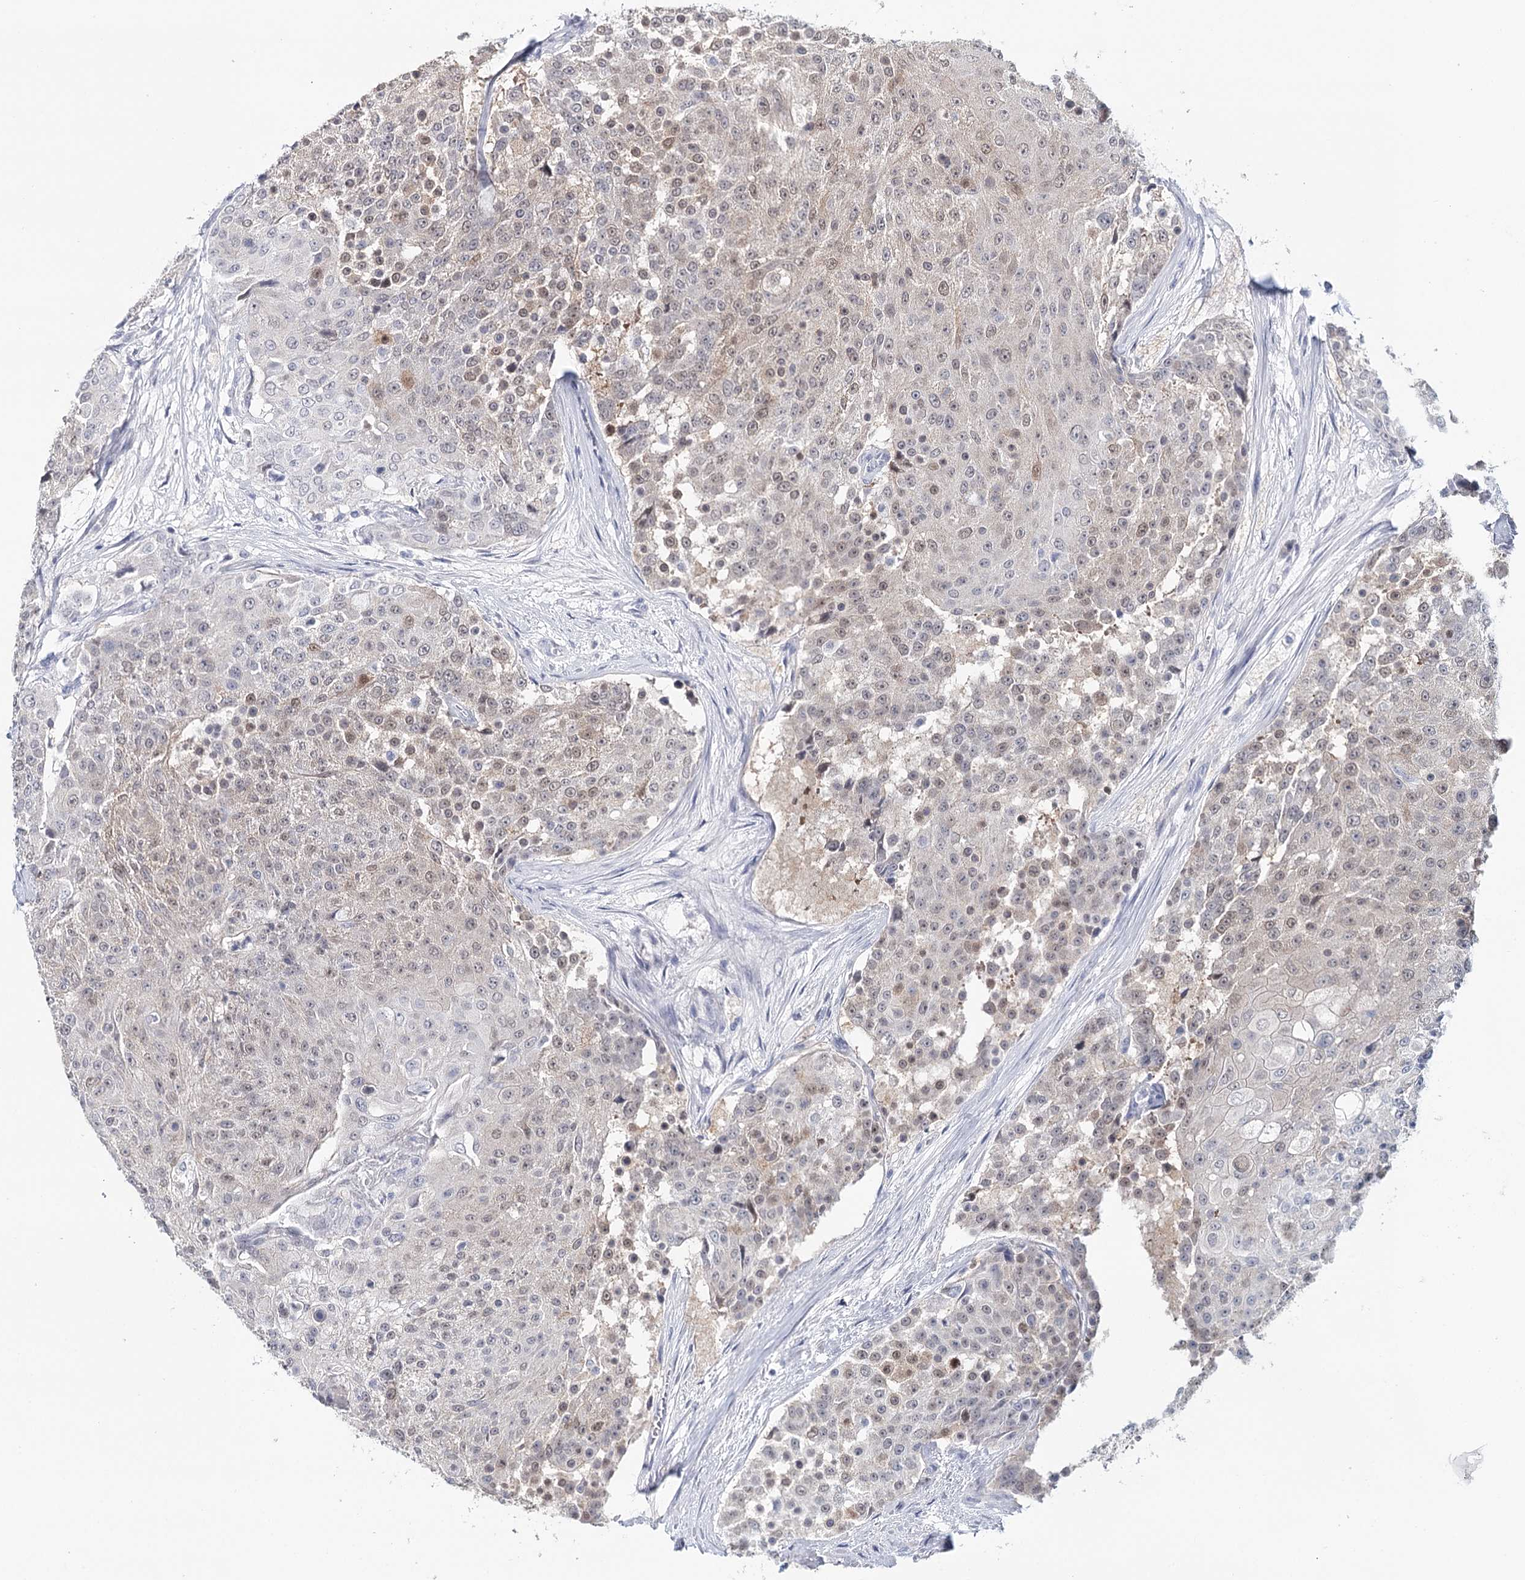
{"staining": {"intensity": "weak", "quantity": "<25%", "location": "cytoplasmic/membranous,nuclear"}, "tissue": "urothelial cancer", "cell_type": "Tumor cells", "image_type": "cancer", "snomed": [{"axis": "morphology", "description": "Urothelial carcinoma, High grade"}, {"axis": "topography", "description": "Urinary bladder"}], "caption": "A high-resolution photomicrograph shows IHC staining of urothelial carcinoma (high-grade), which reveals no significant expression in tumor cells. (Immunohistochemistry (ihc), brightfield microscopy, high magnification).", "gene": "HSPA4L", "patient": {"sex": "female", "age": 63}}